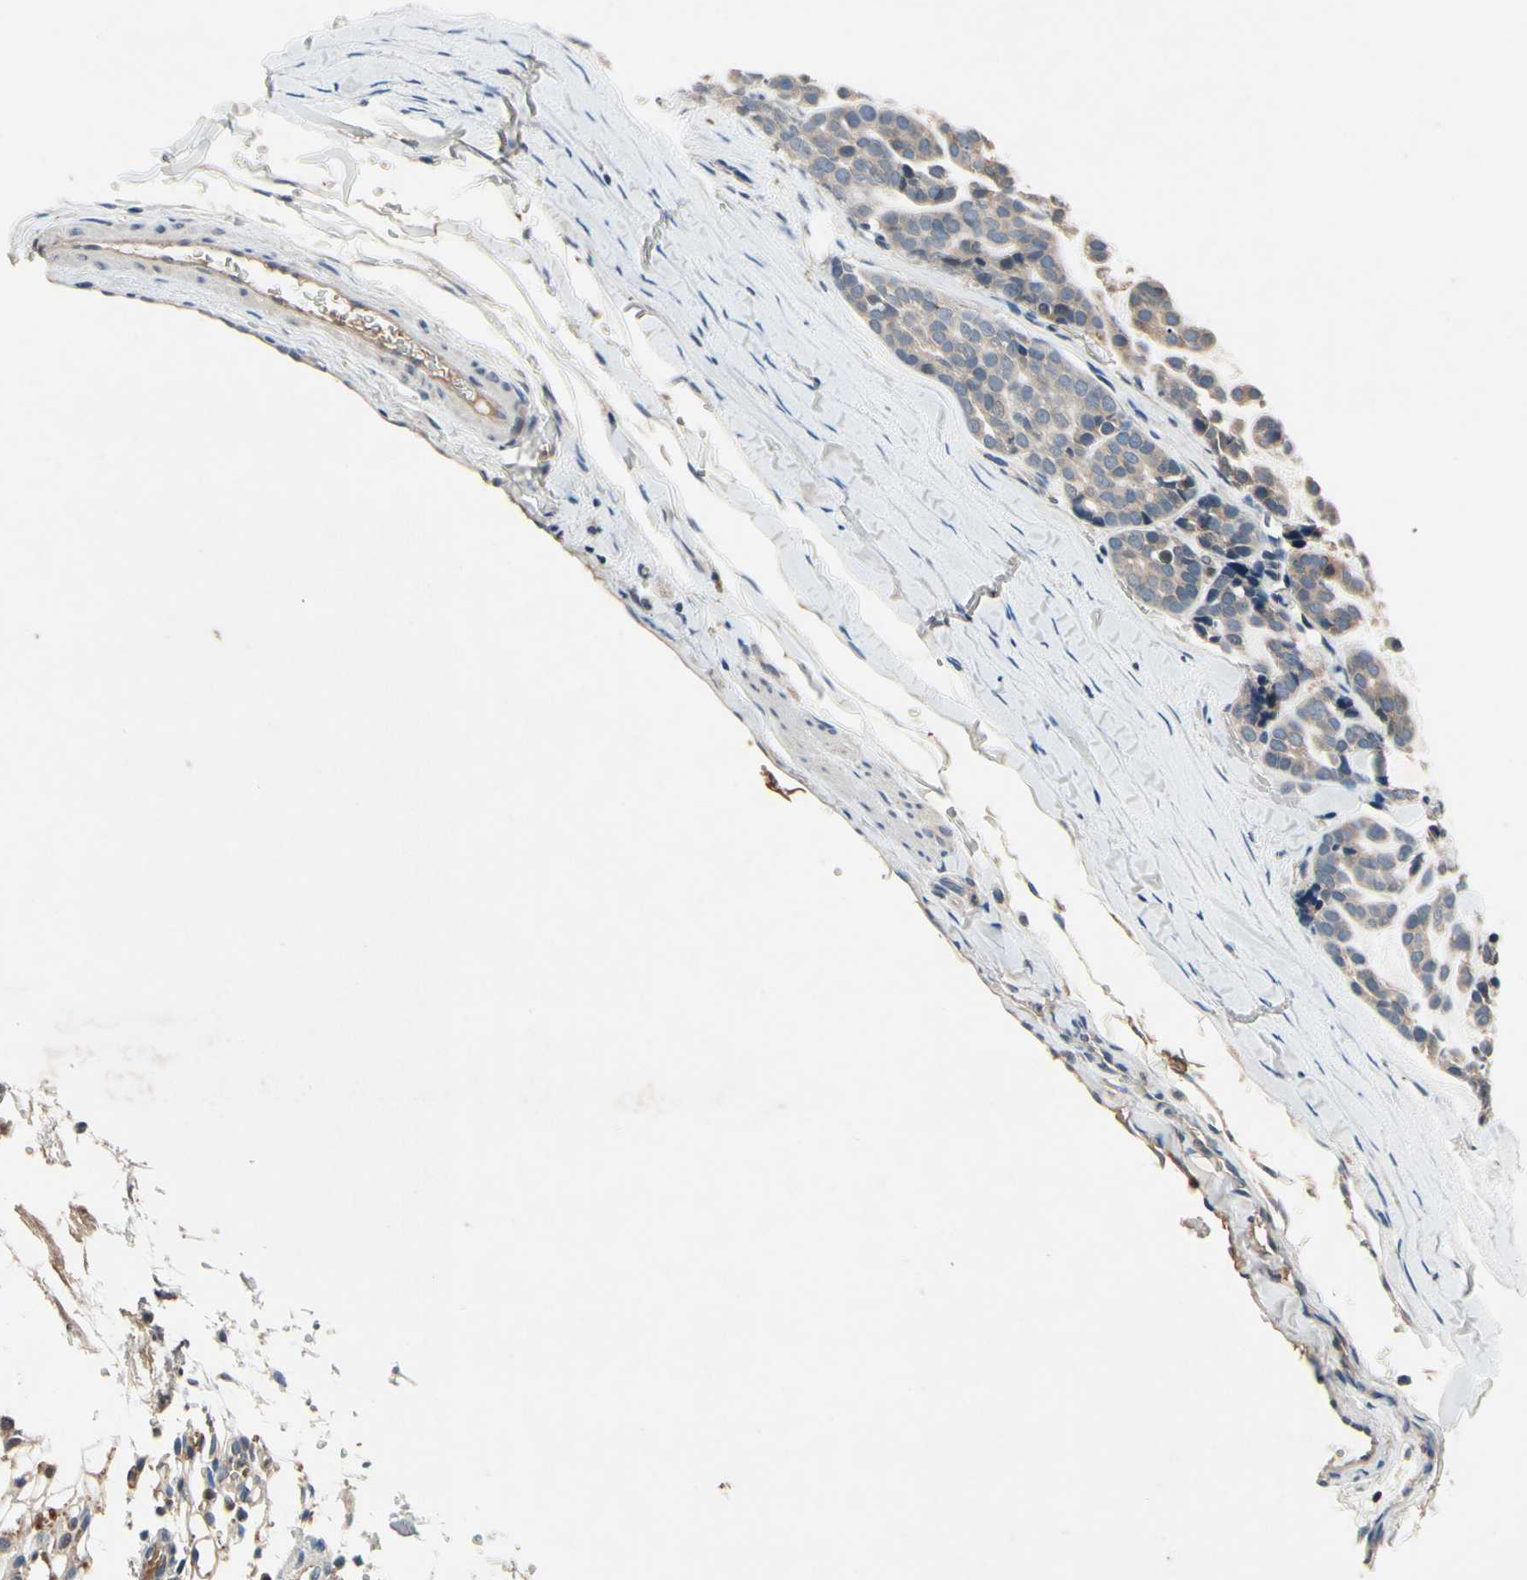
{"staining": {"intensity": "weak", "quantity": ">75%", "location": "cytoplasmic/membranous"}, "tissue": "head and neck cancer", "cell_type": "Tumor cells", "image_type": "cancer", "snomed": [{"axis": "morphology", "description": "Adenocarcinoma, NOS"}, {"axis": "morphology", "description": "Adenoma, NOS"}, {"axis": "topography", "description": "Head-Neck"}], "caption": "Head and neck adenoma stained with DAB immunohistochemistry (IHC) shows low levels of weak cytoplasmic/membranous expression in approximately >75% of tumor cells.", "gene": "IL1RL1", "patient": {"sex": "female", "age": 55}}